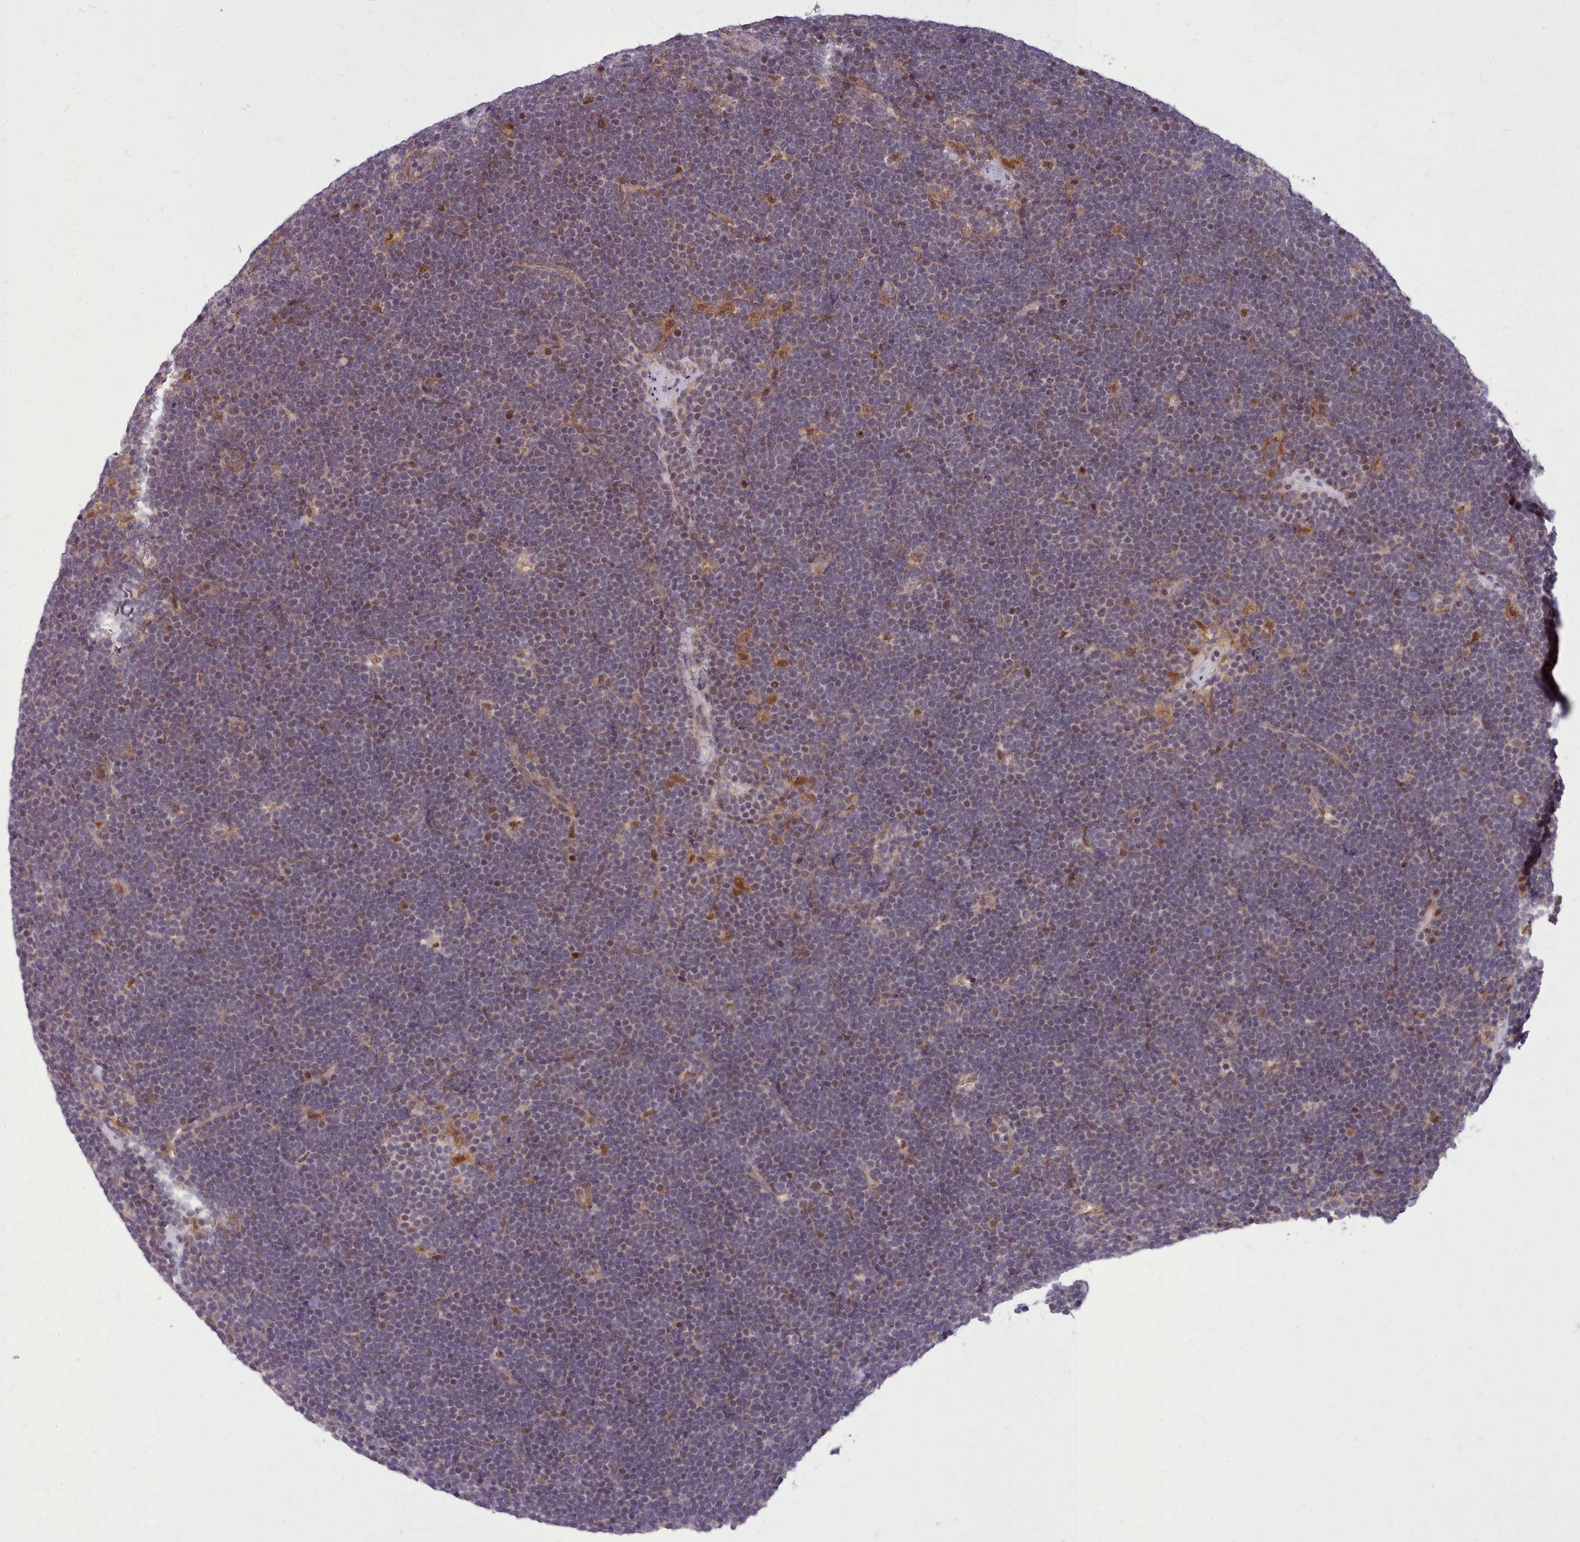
{"staining": {"intensity": "negative", "quantity": "none", "location": "none"}, "tissue": "lymphoma", "cell_type": "Tumor cells", "image_type": "cancer", "snomed": [{"axis": "morphology", "description": "Malignant lymphoma, non-Hodgkin's type, High grade"}, {"axis": "topography", "description": "Lymph node"}], "caption": "A micrograph of lymphoma stained for a protein shows no brown staining in tumor cells.", "gene": "AHCY", "patient": {"sex": "male", "age": 13}}